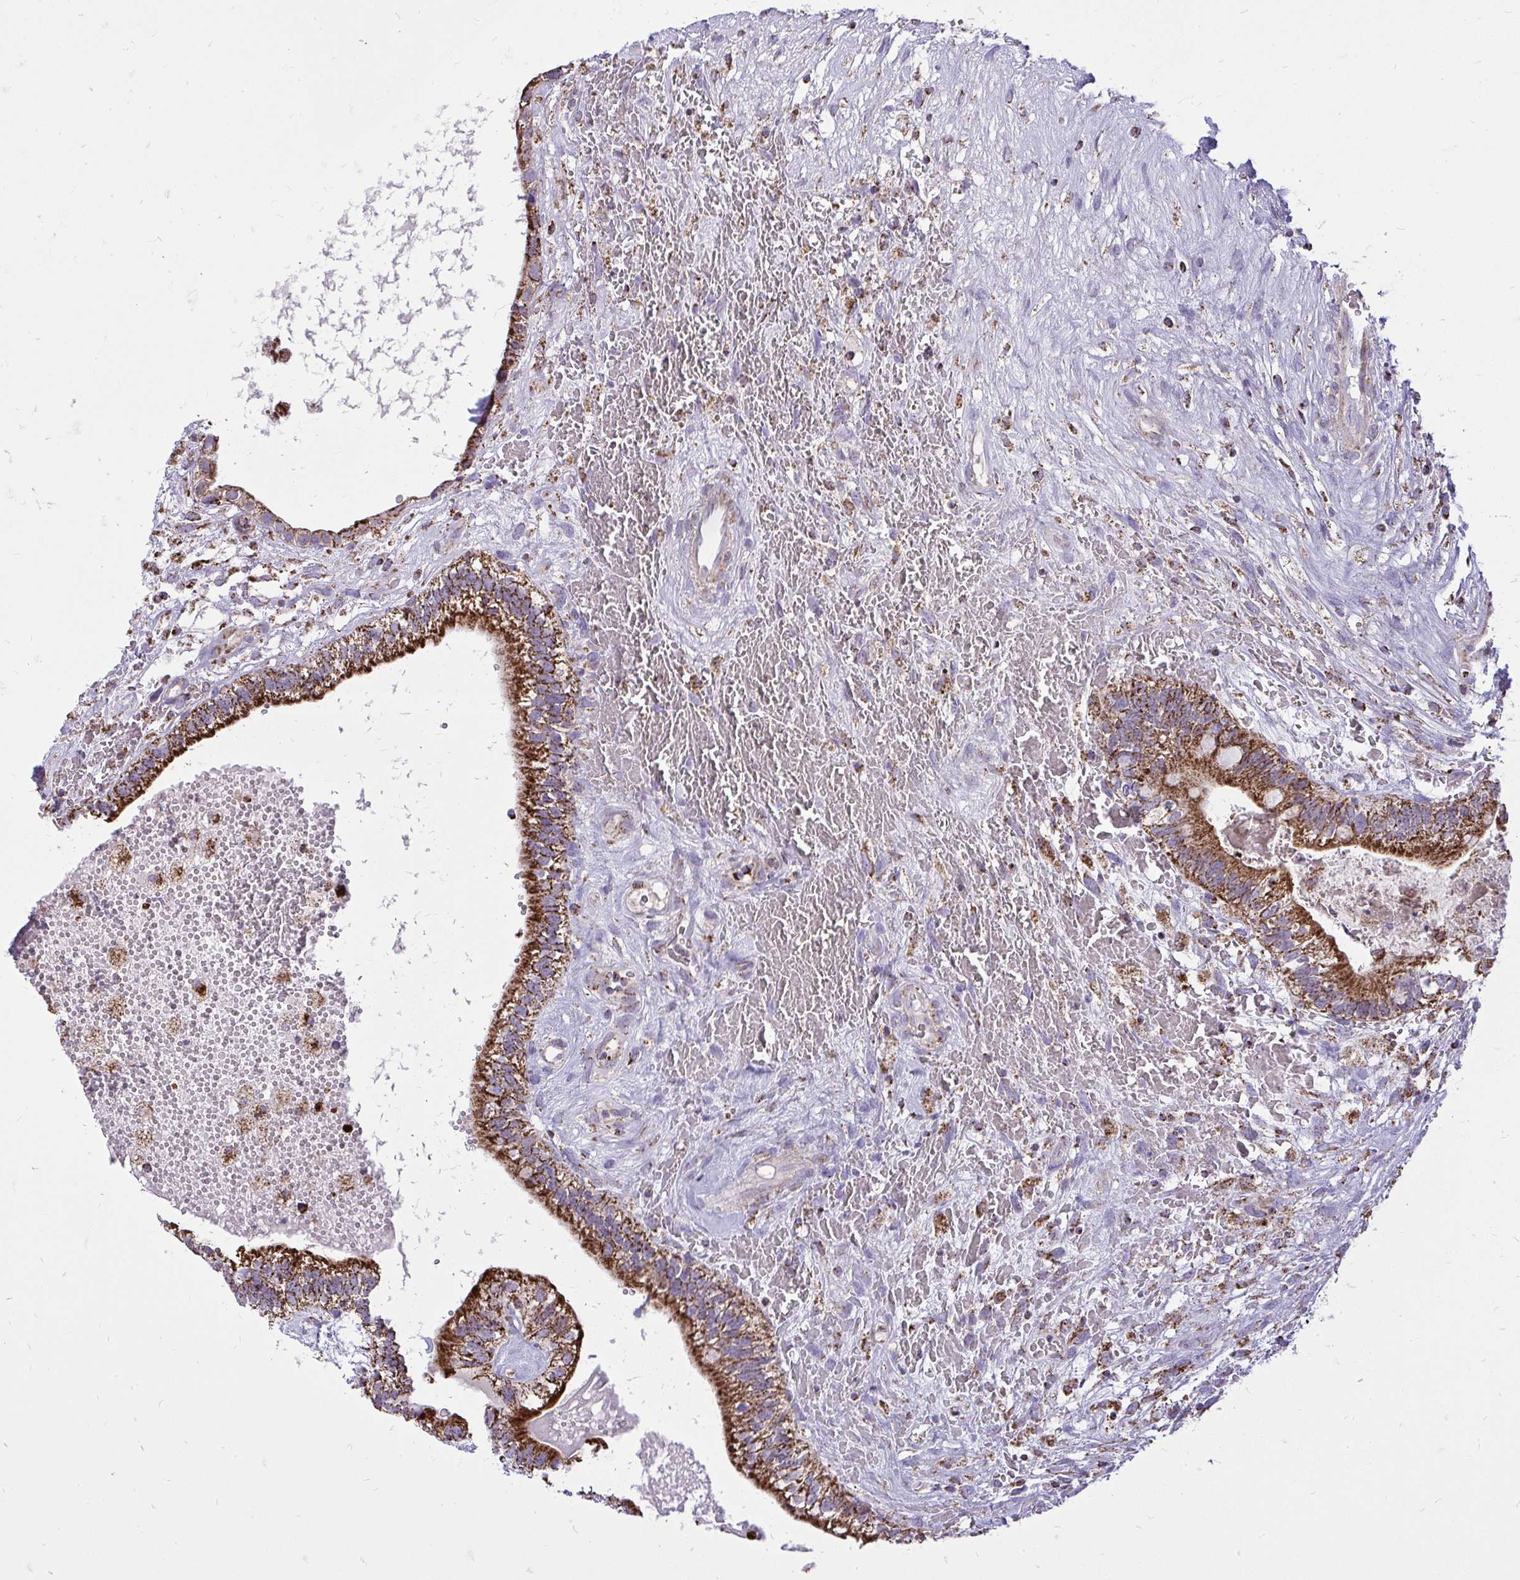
{"staining": {"intensity": "strong", "quantity": "25%-75%", "location": "cytoplasmic/membranous"}, "tissue": "testis cancer", "cell_type": "Tumor cells", "image_type": "cancer", "snomed": [{"axis": "morphology", "description": "Seminoma, NOS"}, {"axis": "morphology", "description": "Carcinoma, Embryonal, NOS"}, {"axis": "topography", "description": "Testis"}], "caption": "An image of human testis embryonal carcinoma stained for a protein shows strong cytoplasmic/membranous brown staining in tumor cells.", "gene": "SPTBN2", "patient": {"sex": "male", "age": 29}}